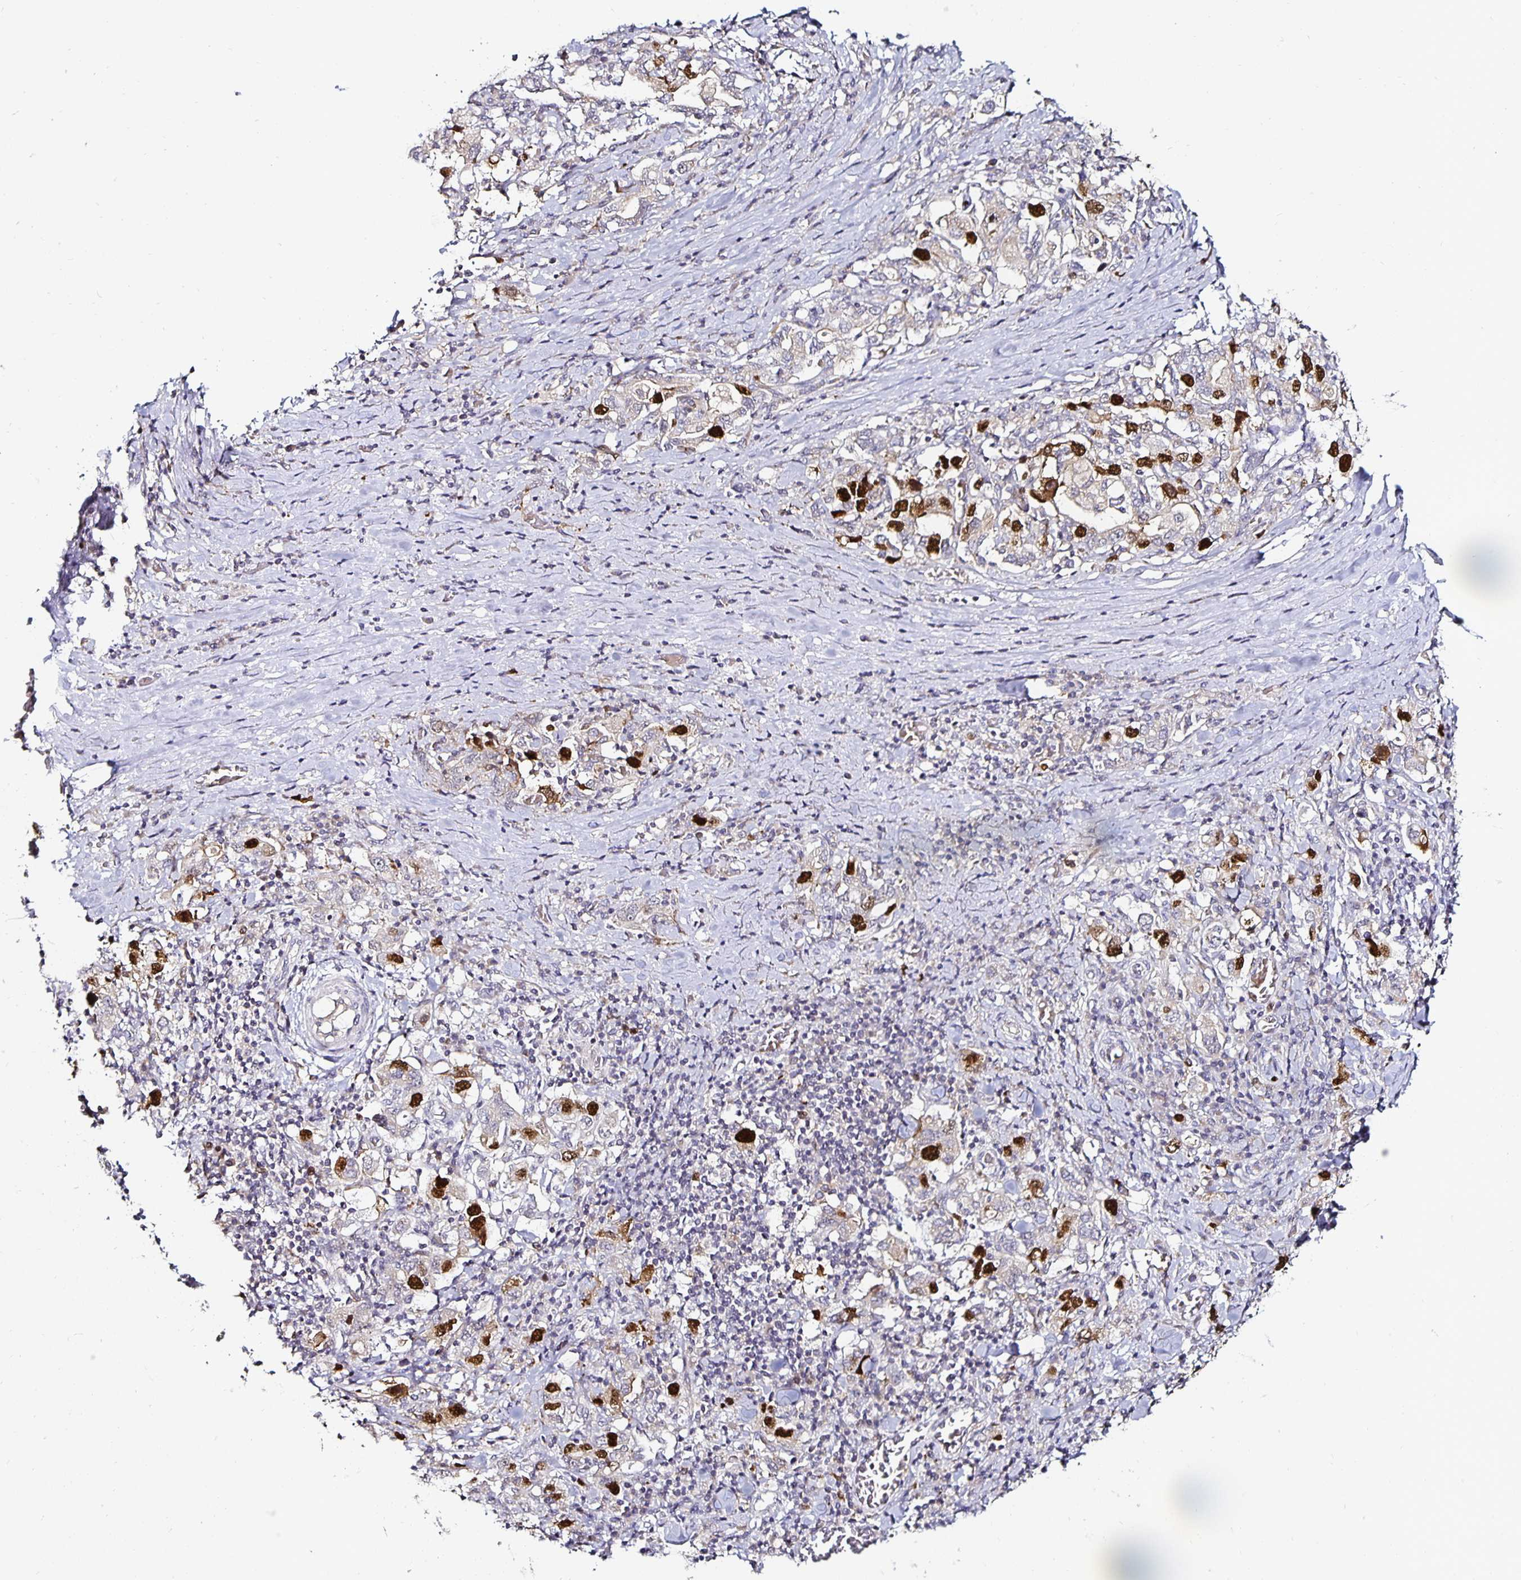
{"staining": {"intensity": "strong", "quantity": "<25%", "location": "nuclear"}, "tissue": "stomach cancer", "cell_type": "Tumor cells", "image_type": "cancer", "snomed": [{"axis": "morphology", "description": "Adenocarcinoma, NOS"}, {"axis": "topography", "description": "Stomach, upper"}, {"axis": "topography", "description": "Stomach"}], "caption": "Stomach adenocarcinoma stained with IHC exhibits strong nuclear positivity in about <25% of tumor cells. The staining was performed using DAB, with brown indicating positive protein expression. Nuclei are stained blue with hematoxylin.", "gene": "ANLN", "patient": {"sex": "male", "age": 62}}